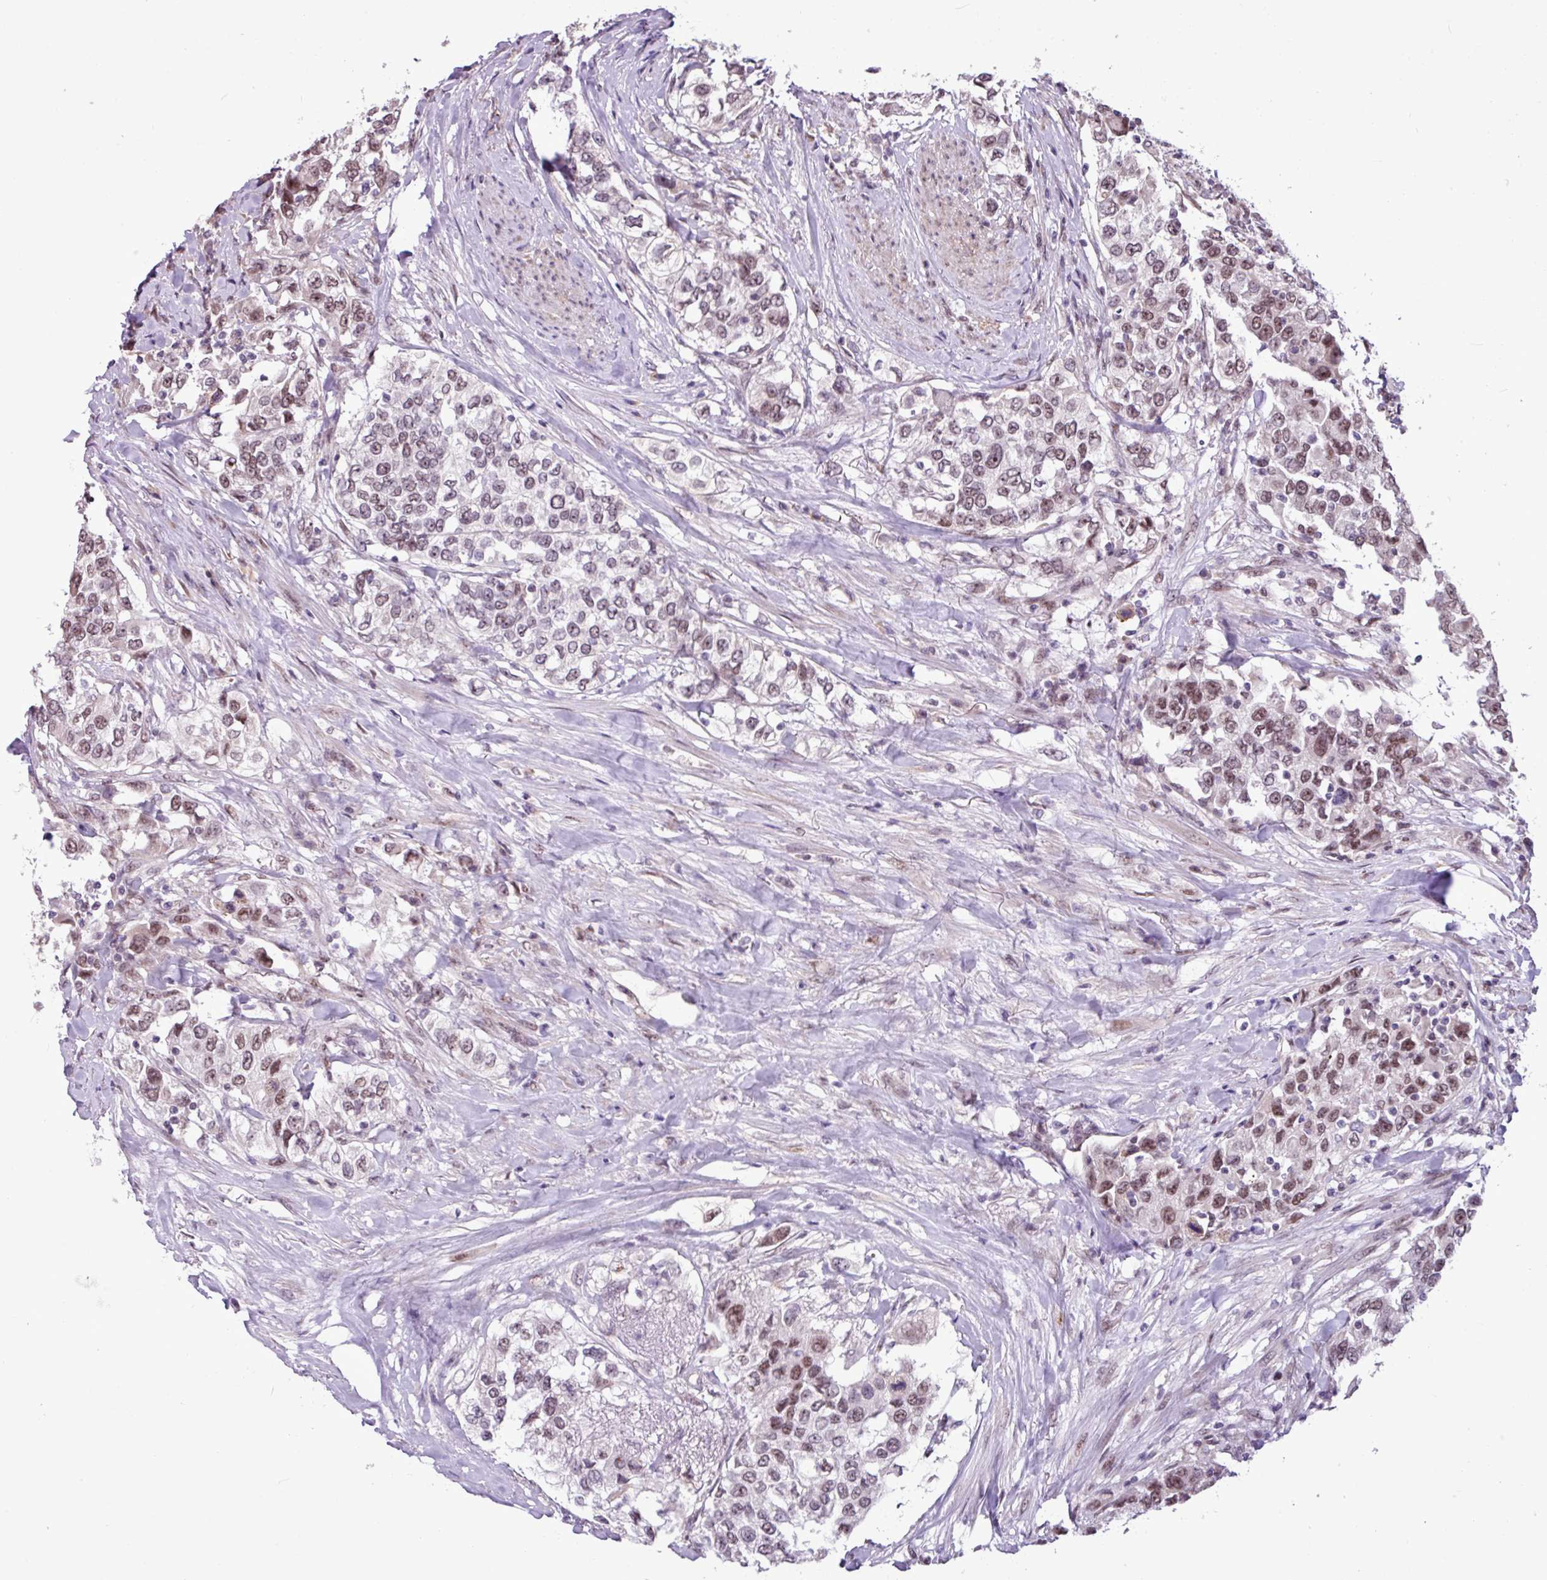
{"staining": {"intensity": "moderate", "quantity": ">75%", "location": "nuclear"}, "tissue": "urothelial cancer", "cell_type": "Tumor cells", "image_type": "cancer", "snomed": [{"axis": "morphology", "description": "Urothelial carcinoma, High grade"}, {"axis": "topography", "description": "Urinary bladder"}], "caption": "Protein staining displays moderate nuclear positivity in about >75% of tumor cells in urothelial cancer.", "gene": "UTP18", "patient": {"sex": "female", "age": 80}}